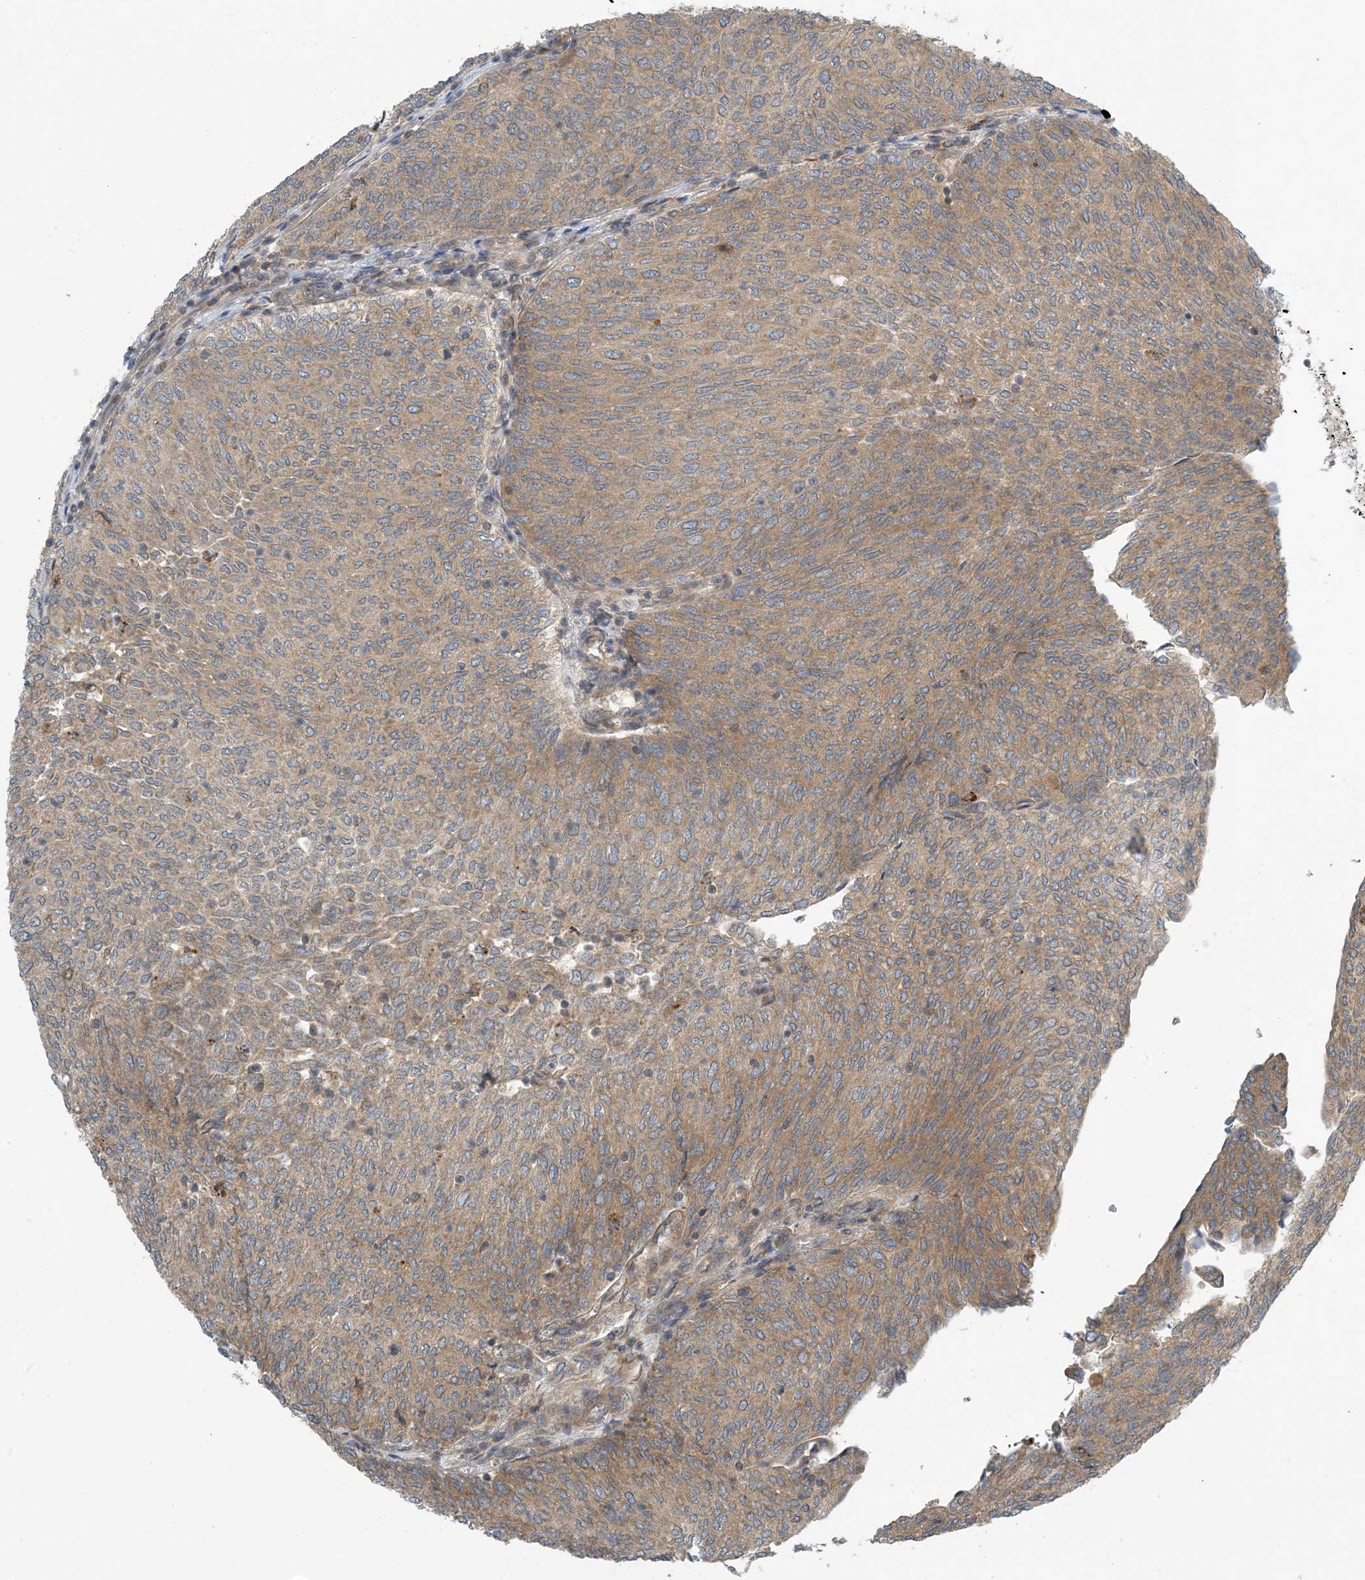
{"staining": {"intensity": "moderate", "quantity": "25%-75%", "location": "cytoplasmic/membranous"}, "tissue": "urothelial cancer", "cell_type": "Tumor cells", "image_type": "cancer", "snomed": [{"axis": "morphology", "description": "Urothelial carcinoma, Low grade"}, {"axis": "topography", "description": "Urinary bladder"}], "caption": "Immunohistochemical staining of urothelial cancer displays medium levels of moderate cytoplasmic/membranous protein staining in approximately 25%-75% of tumor cells. Using DAB (brown) and hematoxylin (blue) stains, captured at high magnification using brightfield microscopy.", "gene": "ZBTB3", "patient": {"sex": "female", "age": 79}}